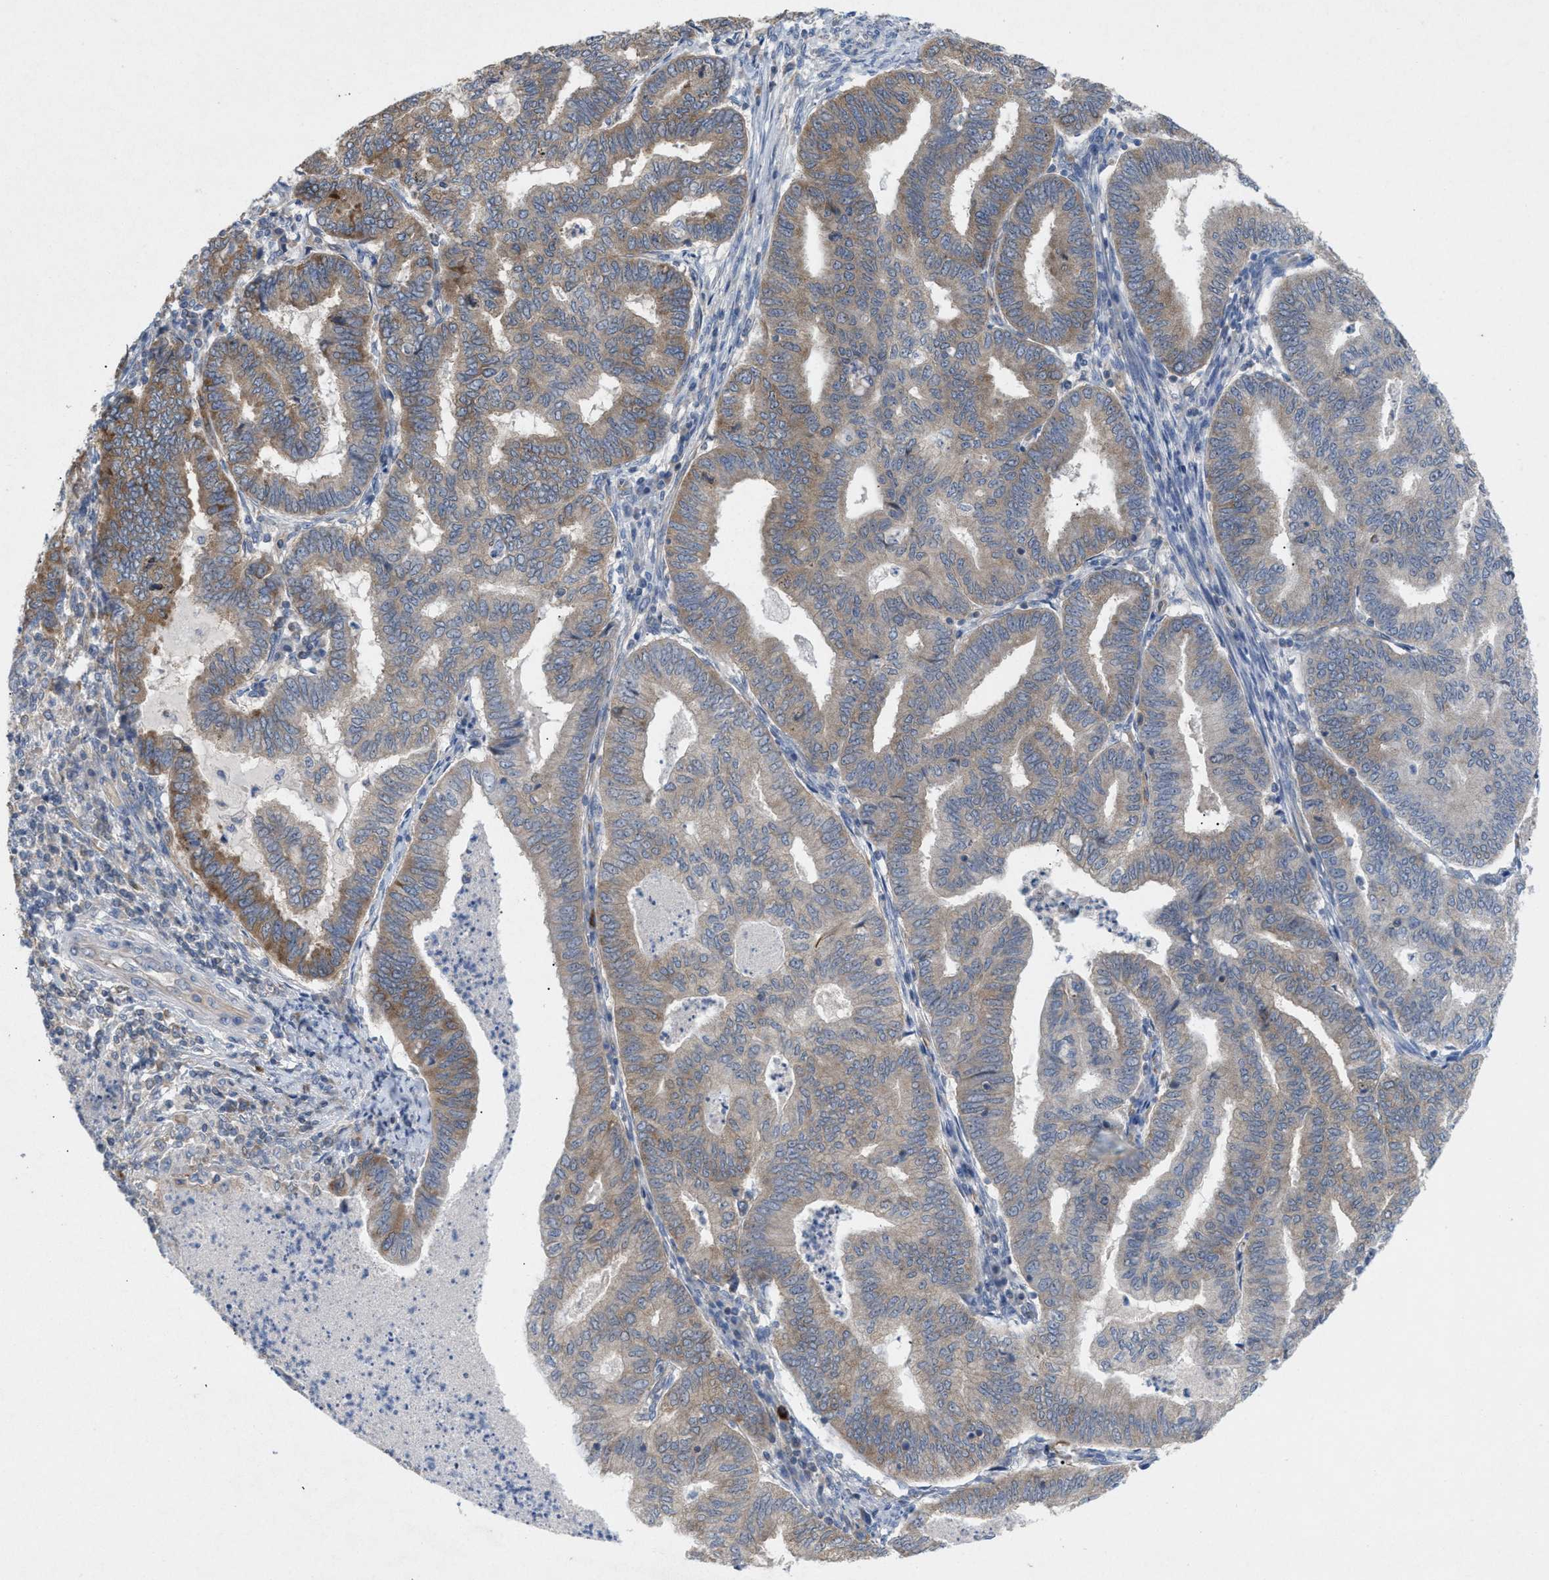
{"staining": {"intensity": "moderate", "quantity": ">75%", "location": "cytoplasmic/membranous"}, "tissue": "endometrial cancer", "cell_type": "Tumor cells", "image_type": "cancer", "snomed": [{"axis": "morphology", "description": "Polyp, NOS"}, {"axis": "morphology", "description": "Adenocarcinoma, NOS"}, {"axis": "morphology", "description": "Adenoma, NOS"}, {"axis": "topography", "description": "Endometrium"}], "caption": "IHC photomicrograph of neoplastic tissue: adenoma (endometrial) stained using IHC exhibits medium levels of moderate protein expression localized specifically in the cytoplasmic/membranous of tumor cells, appearing as a cytoplasmic/membranous brown color.", "gene": "UBAP2", "patient": {"sex": "female", "age": 79}}